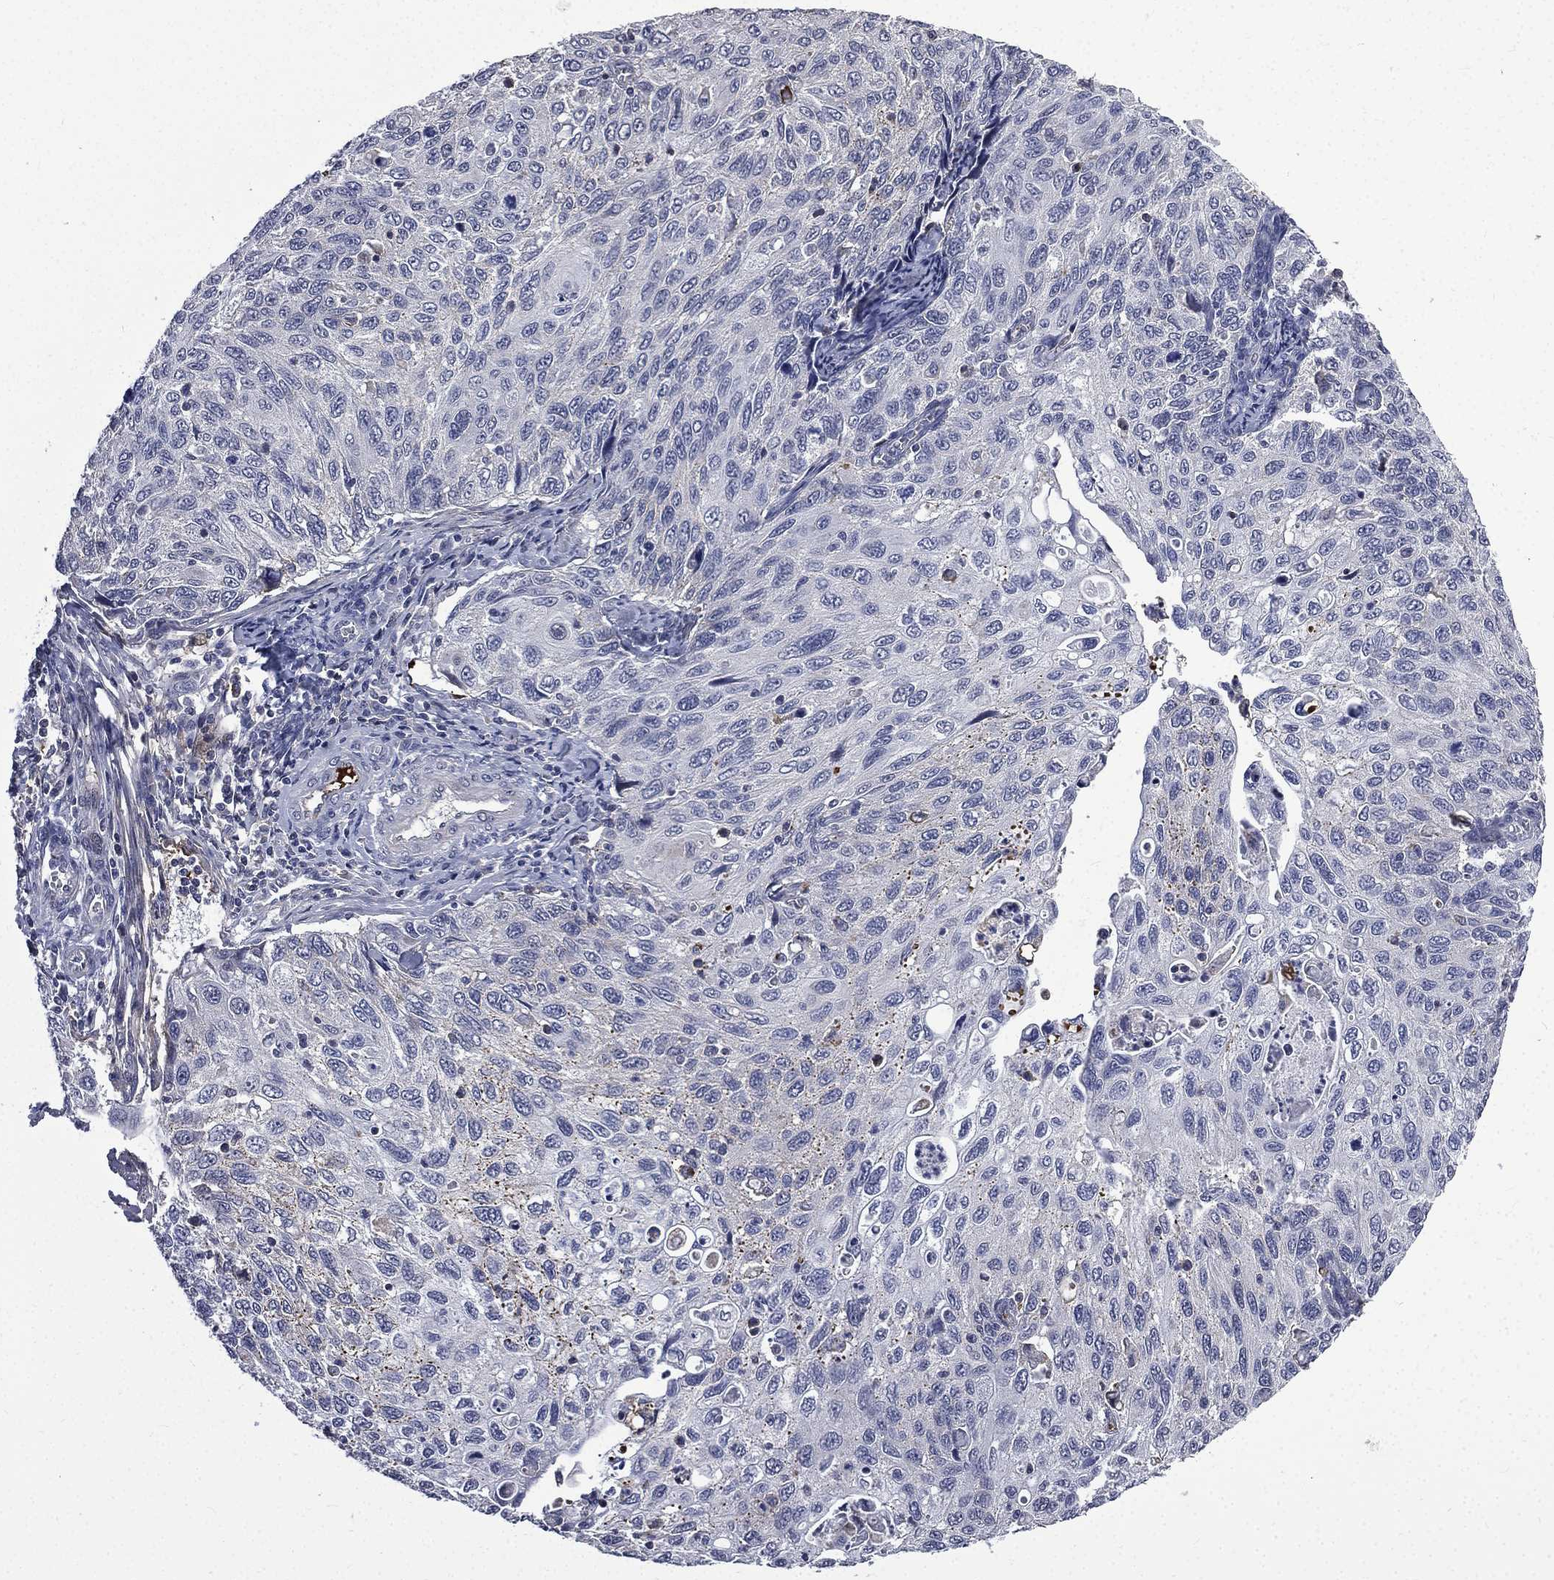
{"staining": {"intensity": "negative", "quantity": "none", "location": "none"}, "tissue": "cervical cancer", "cell_type": "Tumor cells", "image_type": "cancer", "snomed": [{"axis": "morphology", "description": "Squamous cell carcinoma, NOS"}, {"axis": "topography", "description": "Cervix"}], "caption": "An immunohistochemistry histopathology image of squamous cell carcinoma (cervical) is shown. There is no staining in tumor cells of squamous cell carcinoma (cervical).", "gene": "FGG", "patient": {"sex": "female", "age": 70}}